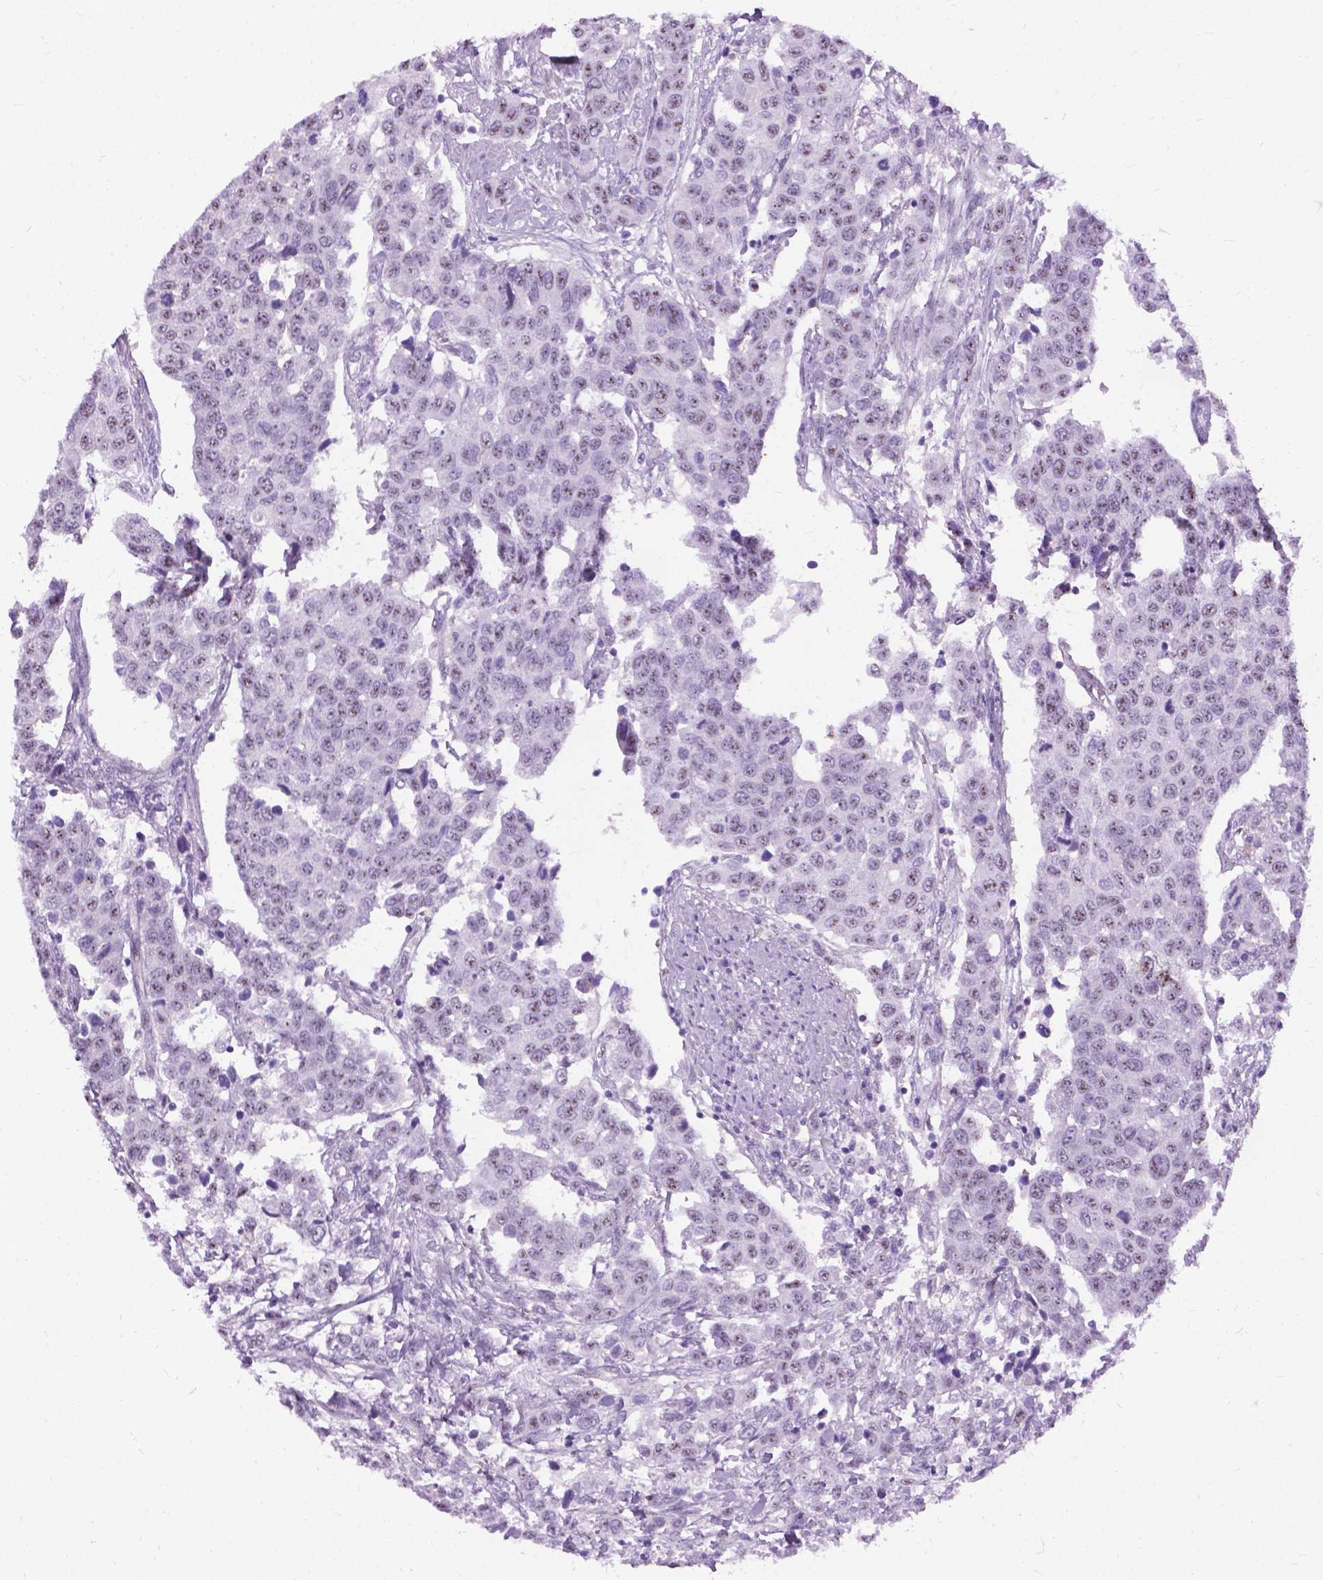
{"staining": {"intensity": "negative", "quantity": "none", "location": "none"}, "tissue": "urothelial cancer", "cell_type": "Tumor cells", "image_type": "cancer", "snomed": [{"axis": "morphology", "description": "Urothelial carcinoma, High grade"}, {"axis": "topography", "description": "Urinary bladder"}], "caption": "Tumor cells are negative for protein expression in human urothelial carcinoma (high-grade).", "gene": "PROB1", "patient": {"sex": "female", "age": 58}}